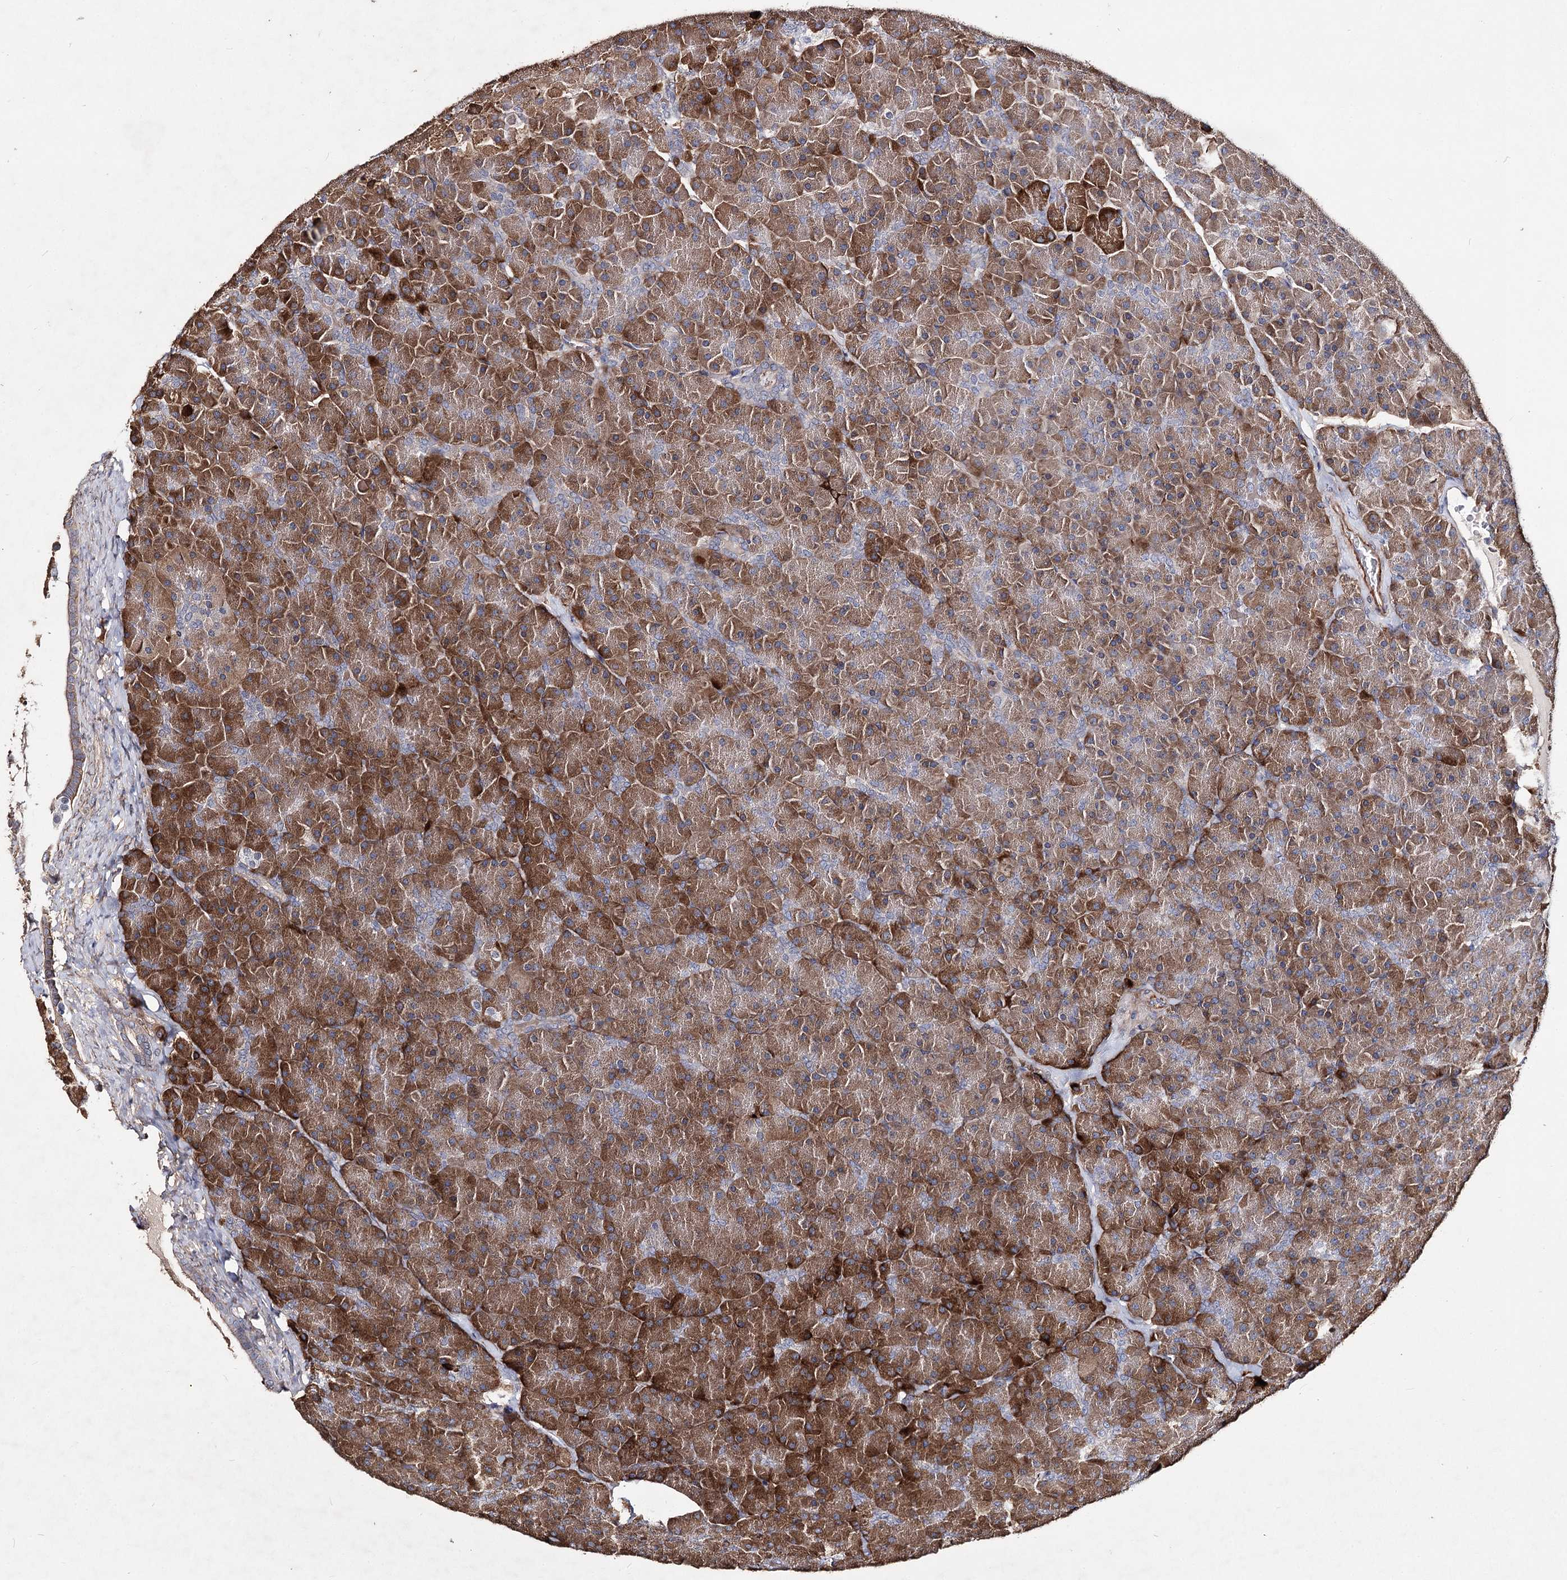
{"staining": {"intensity": "strong", "quantity": ">75%", "location": "cytoplasmic/membranous"}, "tissue": "pancreas", "cell_type": "Exocrine glandular cells", "image_type": "normal", "snomed": [{"axis": "morphology", "description": "Normal tissue, NOS"}, {"axis": "topography", "description": "Pancreas"}], "caption": "Immunohistochemical staining of unremarkable pancreas shows >75% levels of strong cytoplasmic/membranous protein expression in about >75% of exocrine glandular cells.", "gene": "TMEM218", "patient": {"sex": "male", "age": 36}}